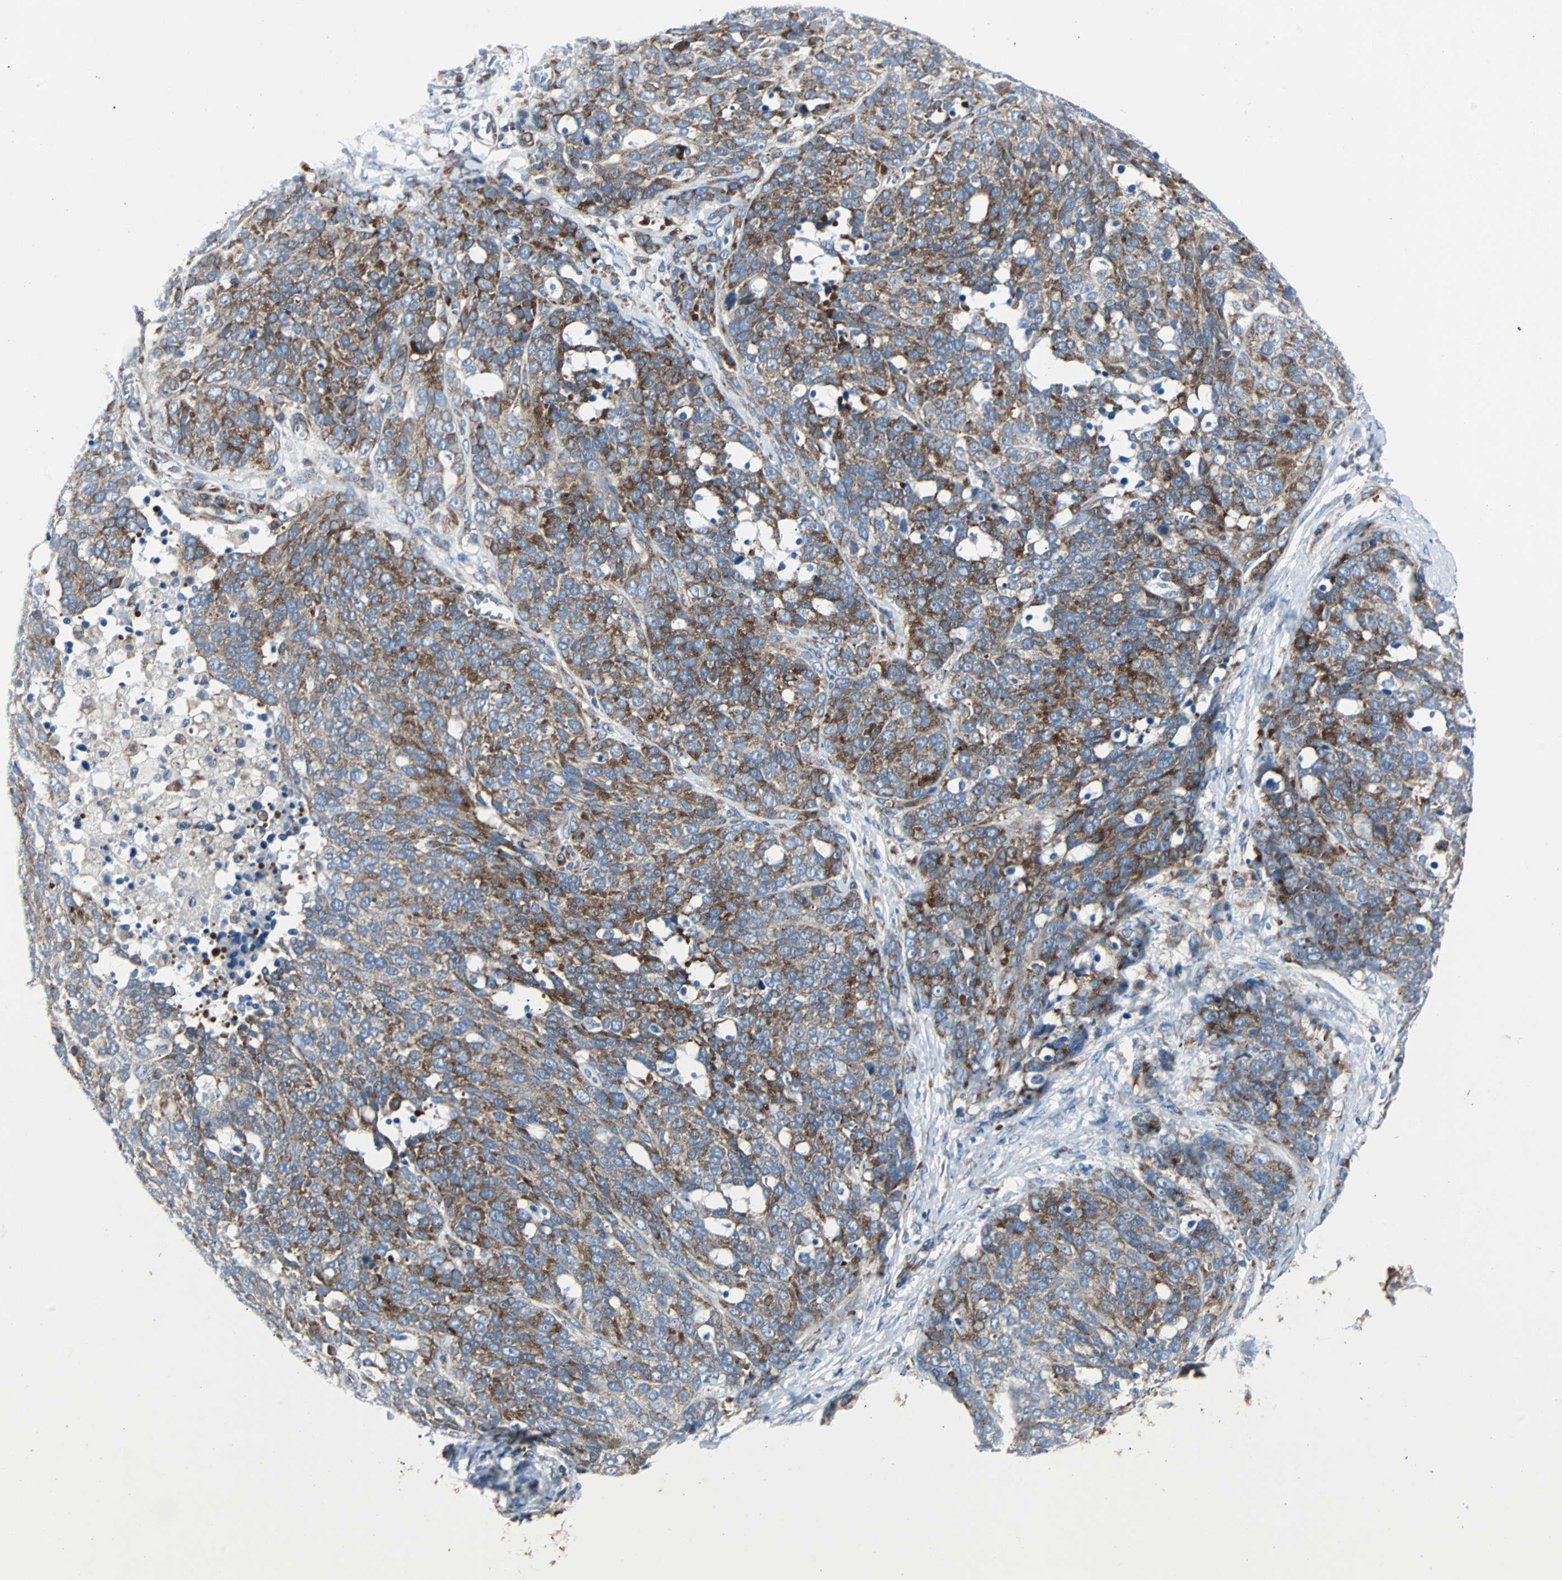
{"staining": {"intensity": "moderate", "quantity": ">75%", "location": "cytoplasmic/membranous"}, "tissue": "ovarian cancer", "cell_type": "Tumor cells", "image_type": "cancer", "snomed": [{"axis": "morphology", "description": "Cystadenocarcinoma, serous, NOS"}, {"axis": "topography", "description": "Ovary"}], "caption": "Protein expression analysis of ovarian cancer shows moderate cytoplasmic/membranous staining in approximately >75% of tumor cells.", "gene": "BBC3", "patient": {"sex": "female", "age": 44}}